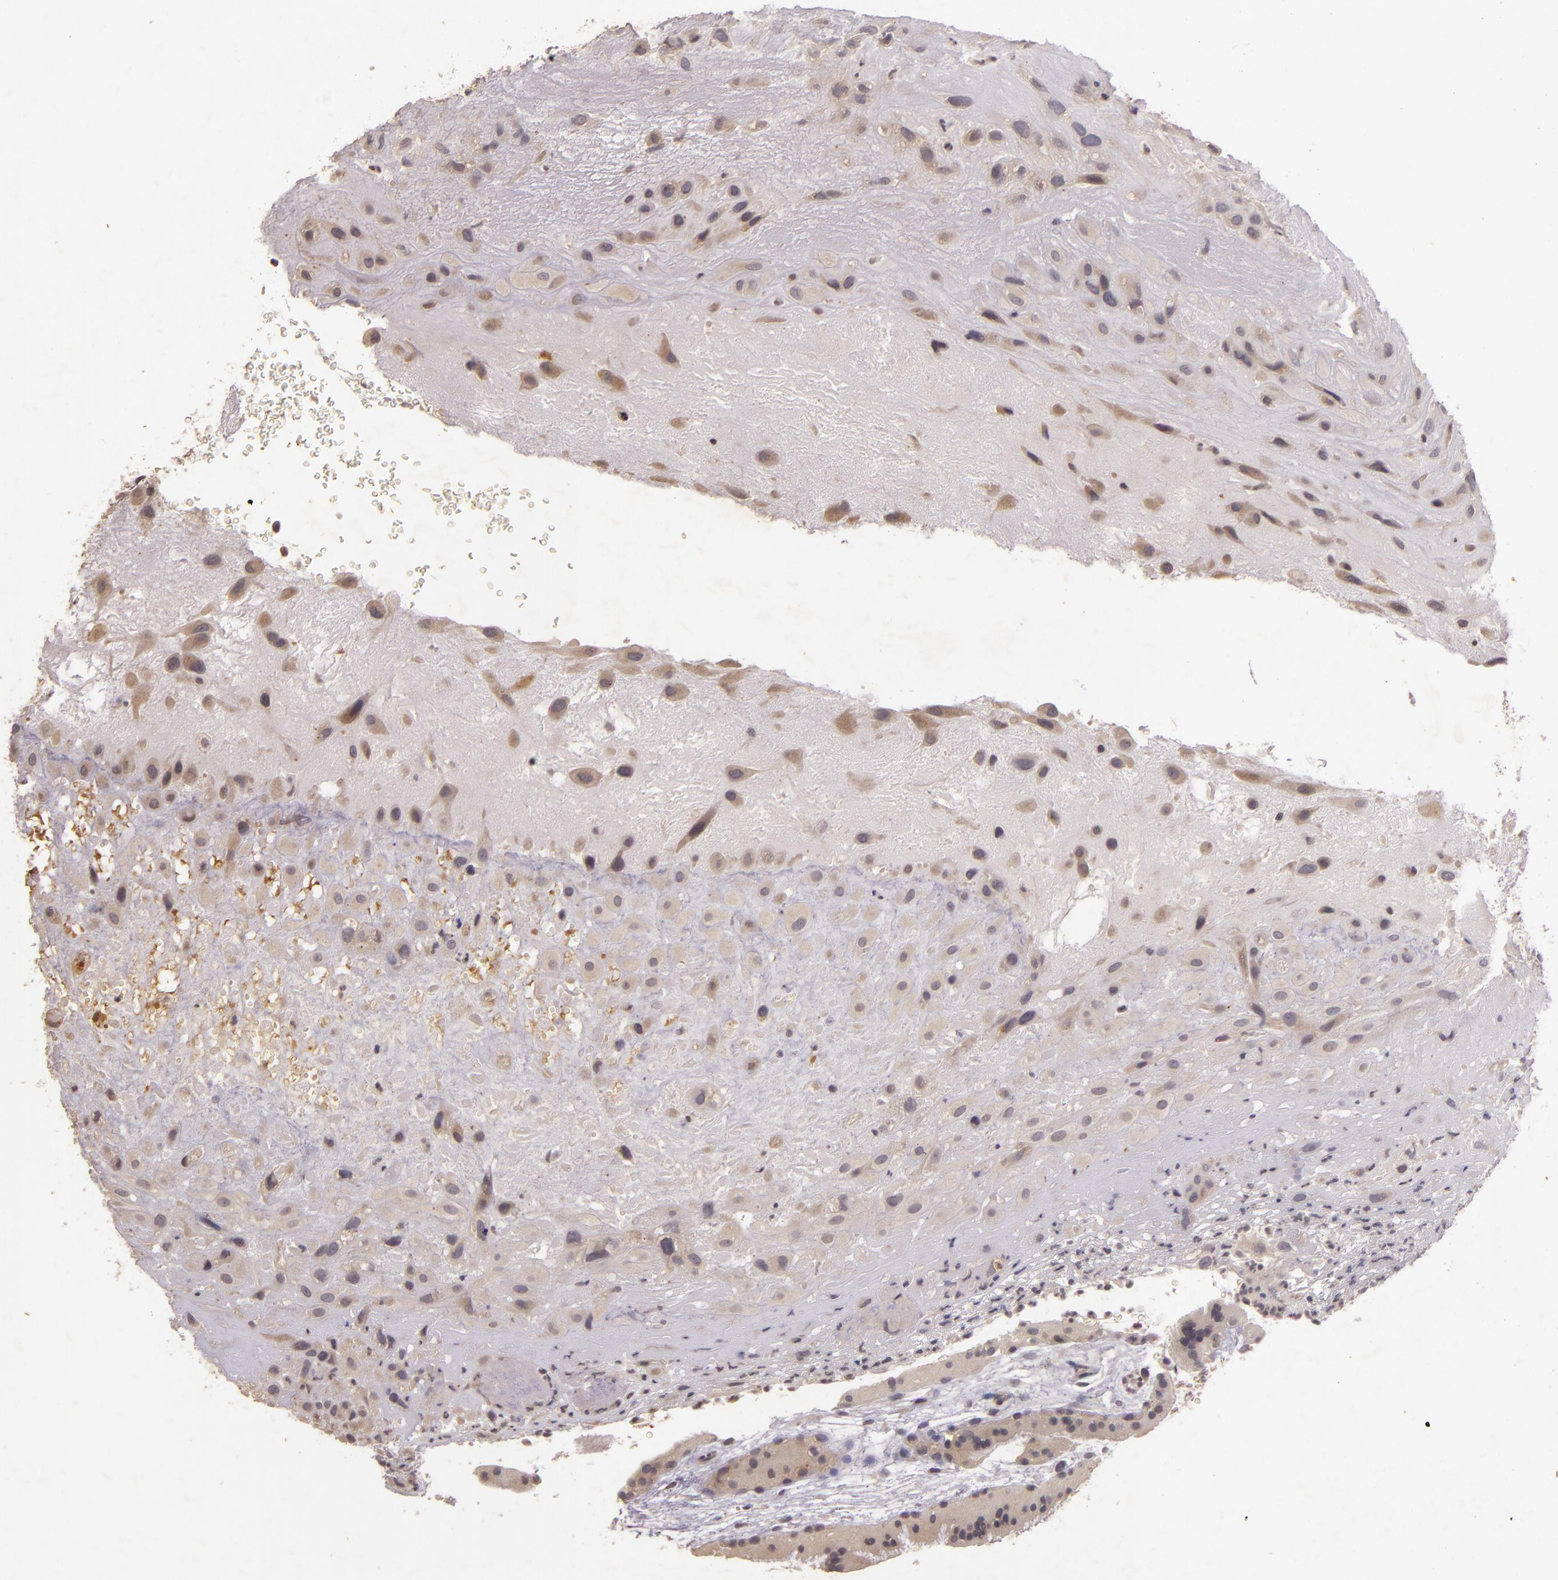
{"staining": {"intensity": "weak", "quantity": "25%-75%", "location": "cytoplasmic/membranous"}, "tissue": "placenta", "cell_type": "Decidual cells", "image_type": "normal", "snomed": [{"axis": "morphology", "description": "Normal tissue, NOS"}, {"axis": "topography", "description": "Placenta"}], "caption": "Human placenta stained for a protein (brown) displays weak cytoplasmic/membranous positive expression in approximately 25%-75% of decidual cells.", "gene": "TFF1", "patient": {"sex": "female", "age": 19}}